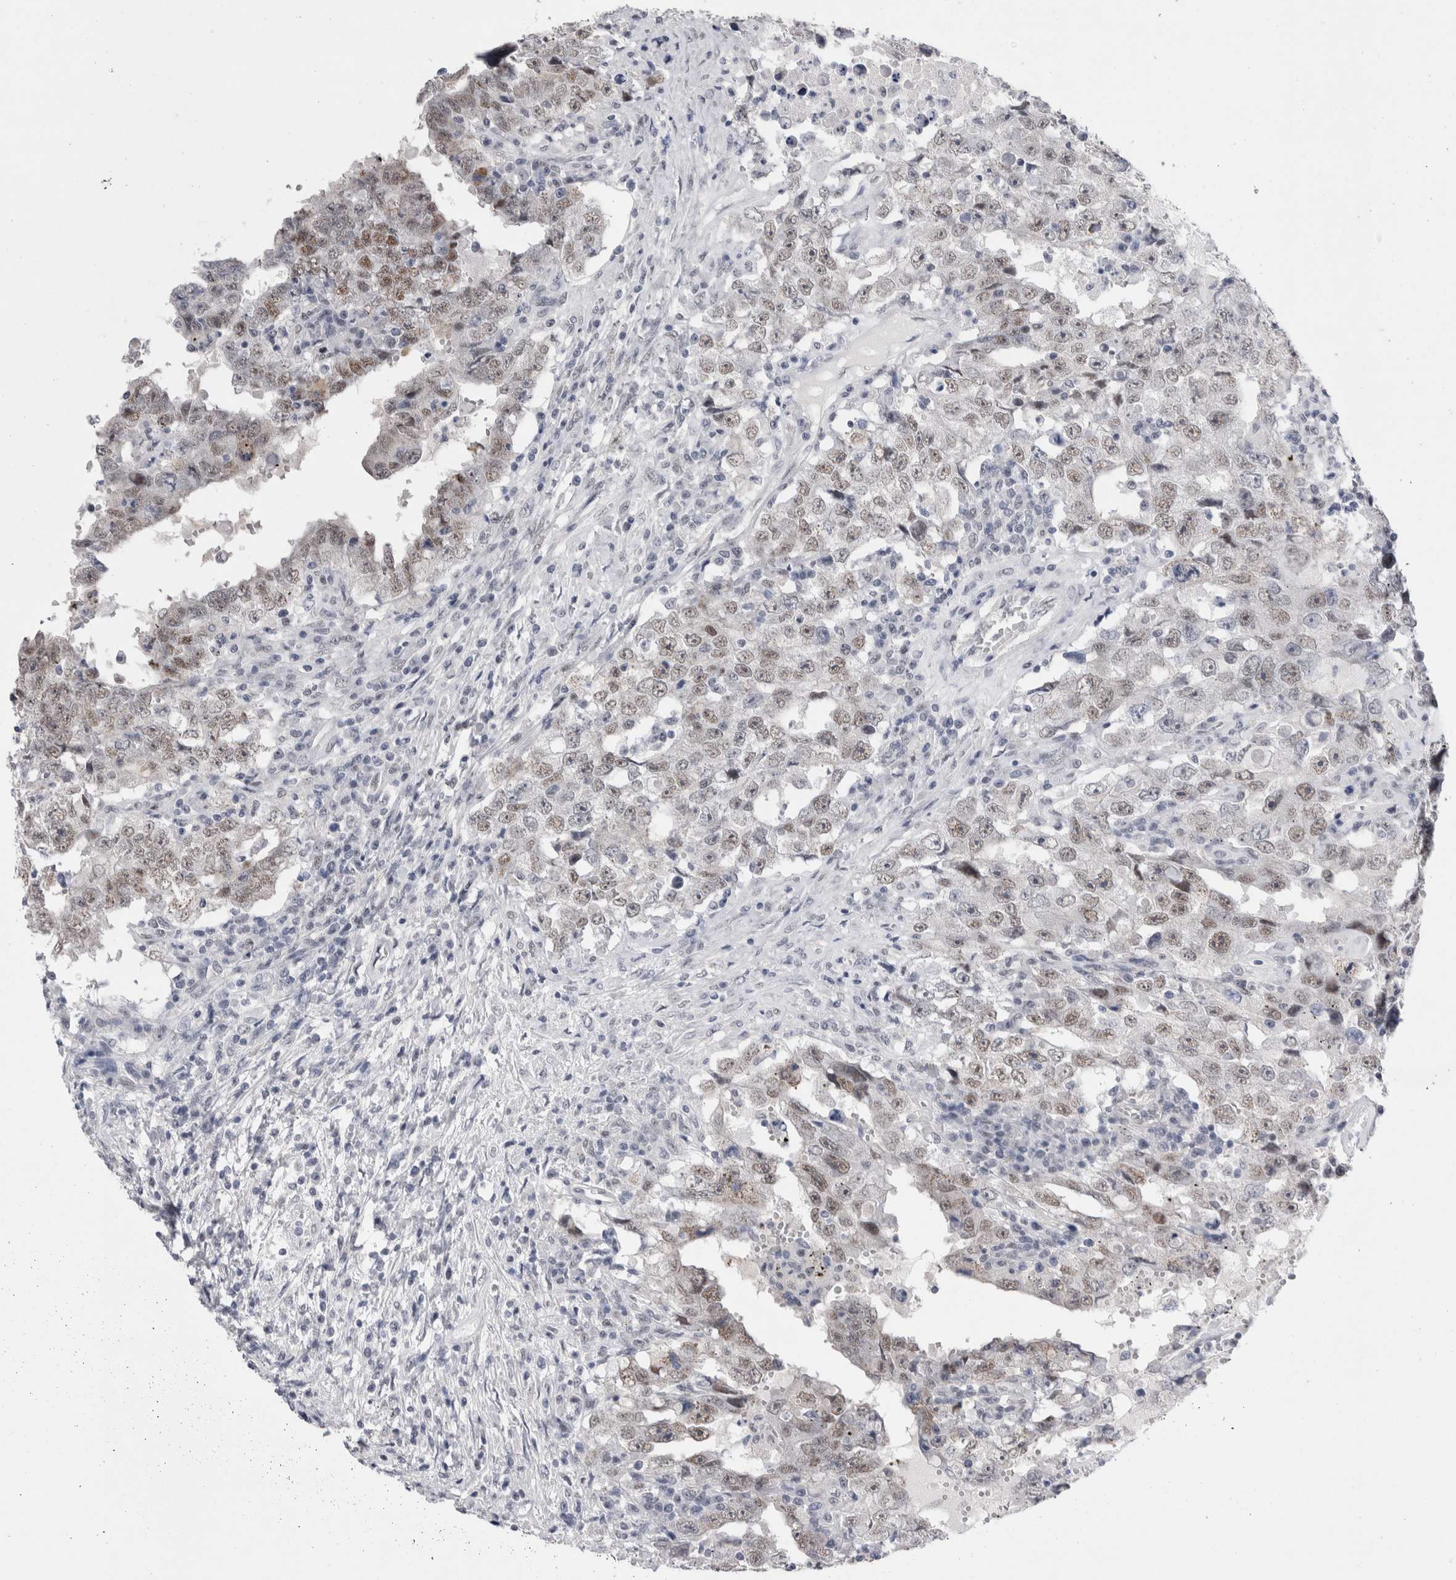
{"staining": {"intensity": "moderate", "quantity": ">75%", "location": "nuclear"}, "tissue": "testis cancer", "cell_type": "Tumor cells", "image_type": "cancer", "snomed": [{"axis": "morphology", "description": "Carcinoma, Embryonal, NOS"}, {"axis": "topography", "description": "Testis"}], "caption": "Embryonal carcinoma (testis) stained with a protein marker demonstrates moderate staining in tumor cells.", "gene": "RBM6", "patient": {"sex": "male", "age": 26}}